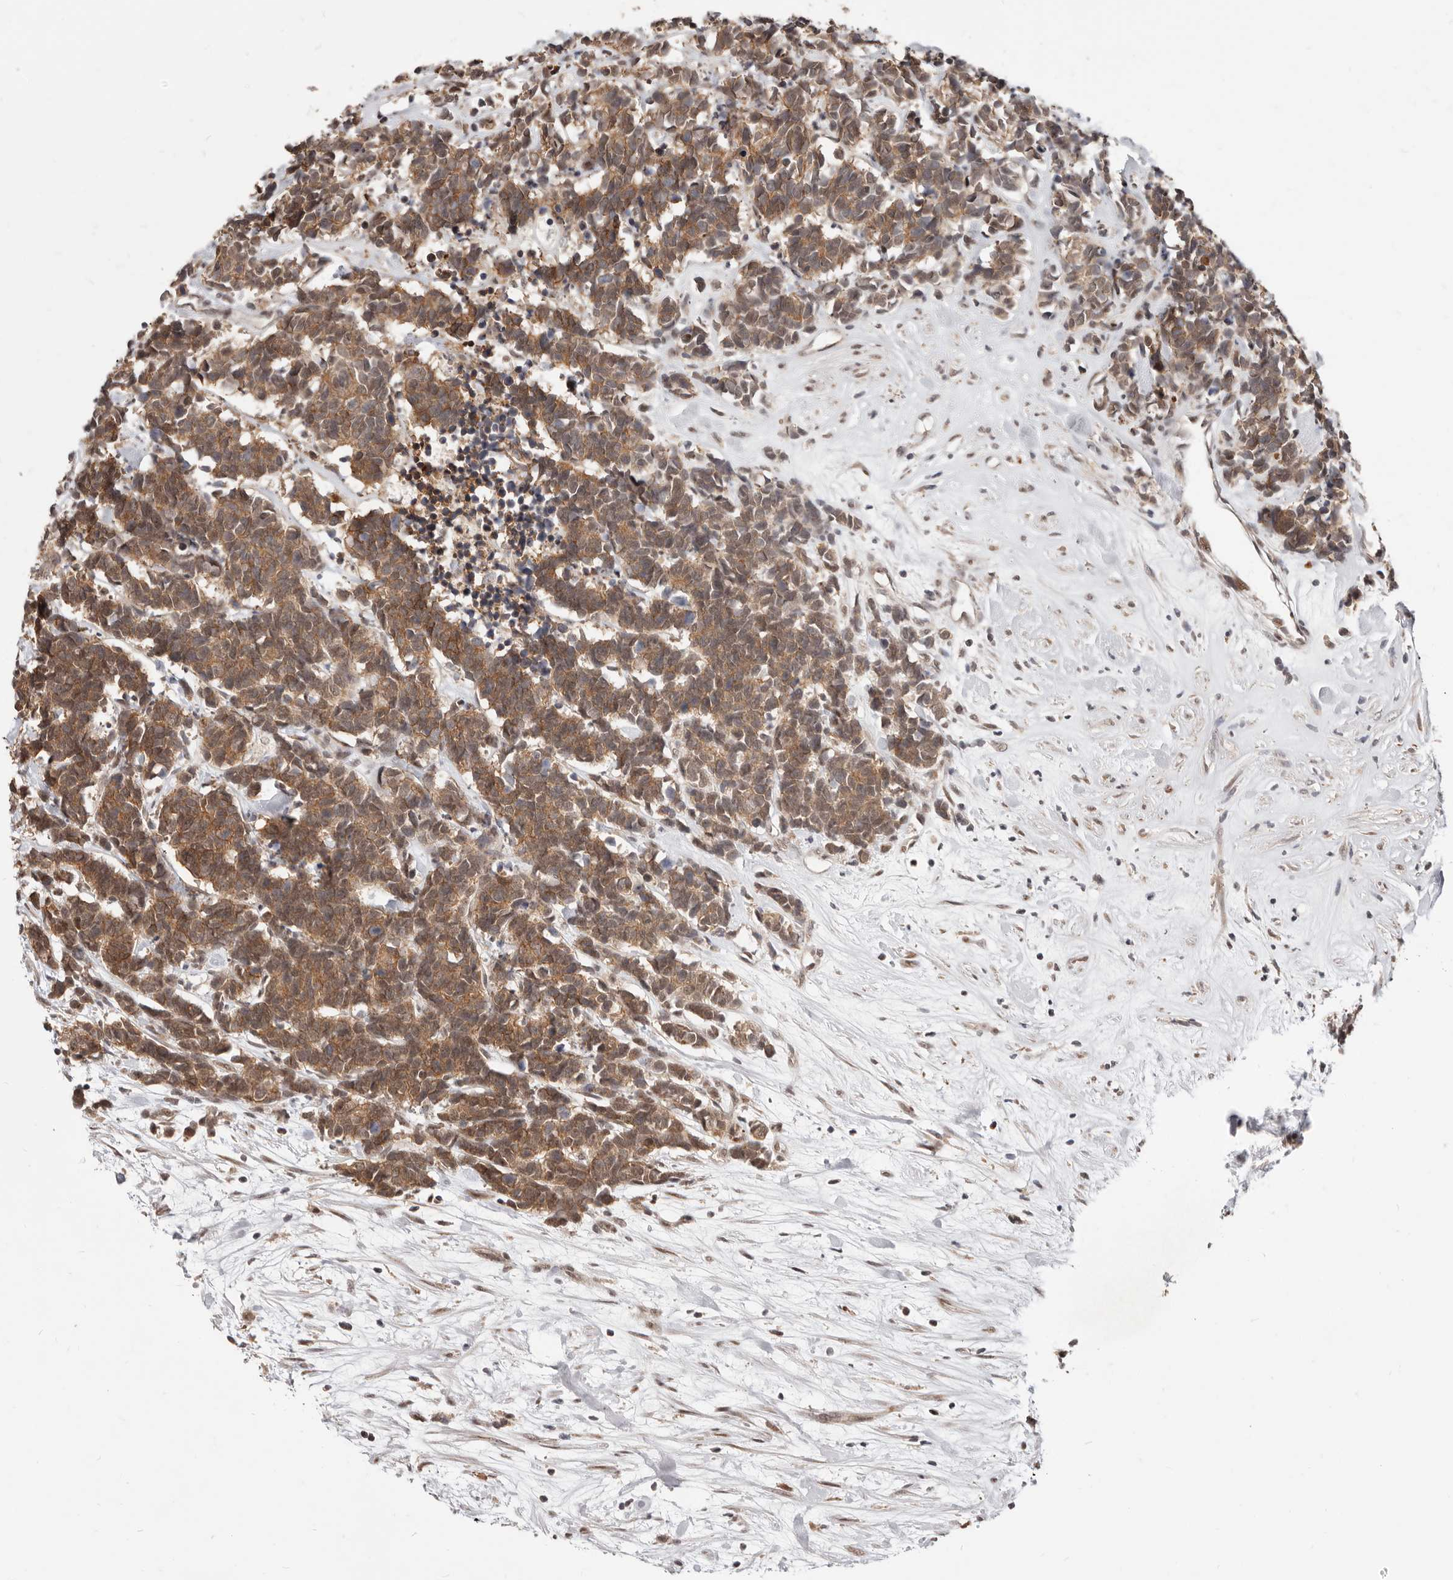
{"staining": {"intensity": "moderate", "quantity": ">75%", "location": "cytoplasmic/membranous,nuclear"}, "tissue": "carcinoid", "cell_type": "Tumor cells", "image_type": "cancer", "snomed": [{"axis": "morphology", "description": "Carcinoma, NOS"}, {"axis": "morphology", "description": "Carcinoid, malignant, NOS"}, {"axis": "topography", "description": "Urinary bladder"}], "caption": "A brown stain shows moderate cytoplasmic/membranous and nuclear expression of a protein in human malignant carcinoid tumor cells.", "gene": "NCOA3", "patient": {"sex": "male", "age": 57}}